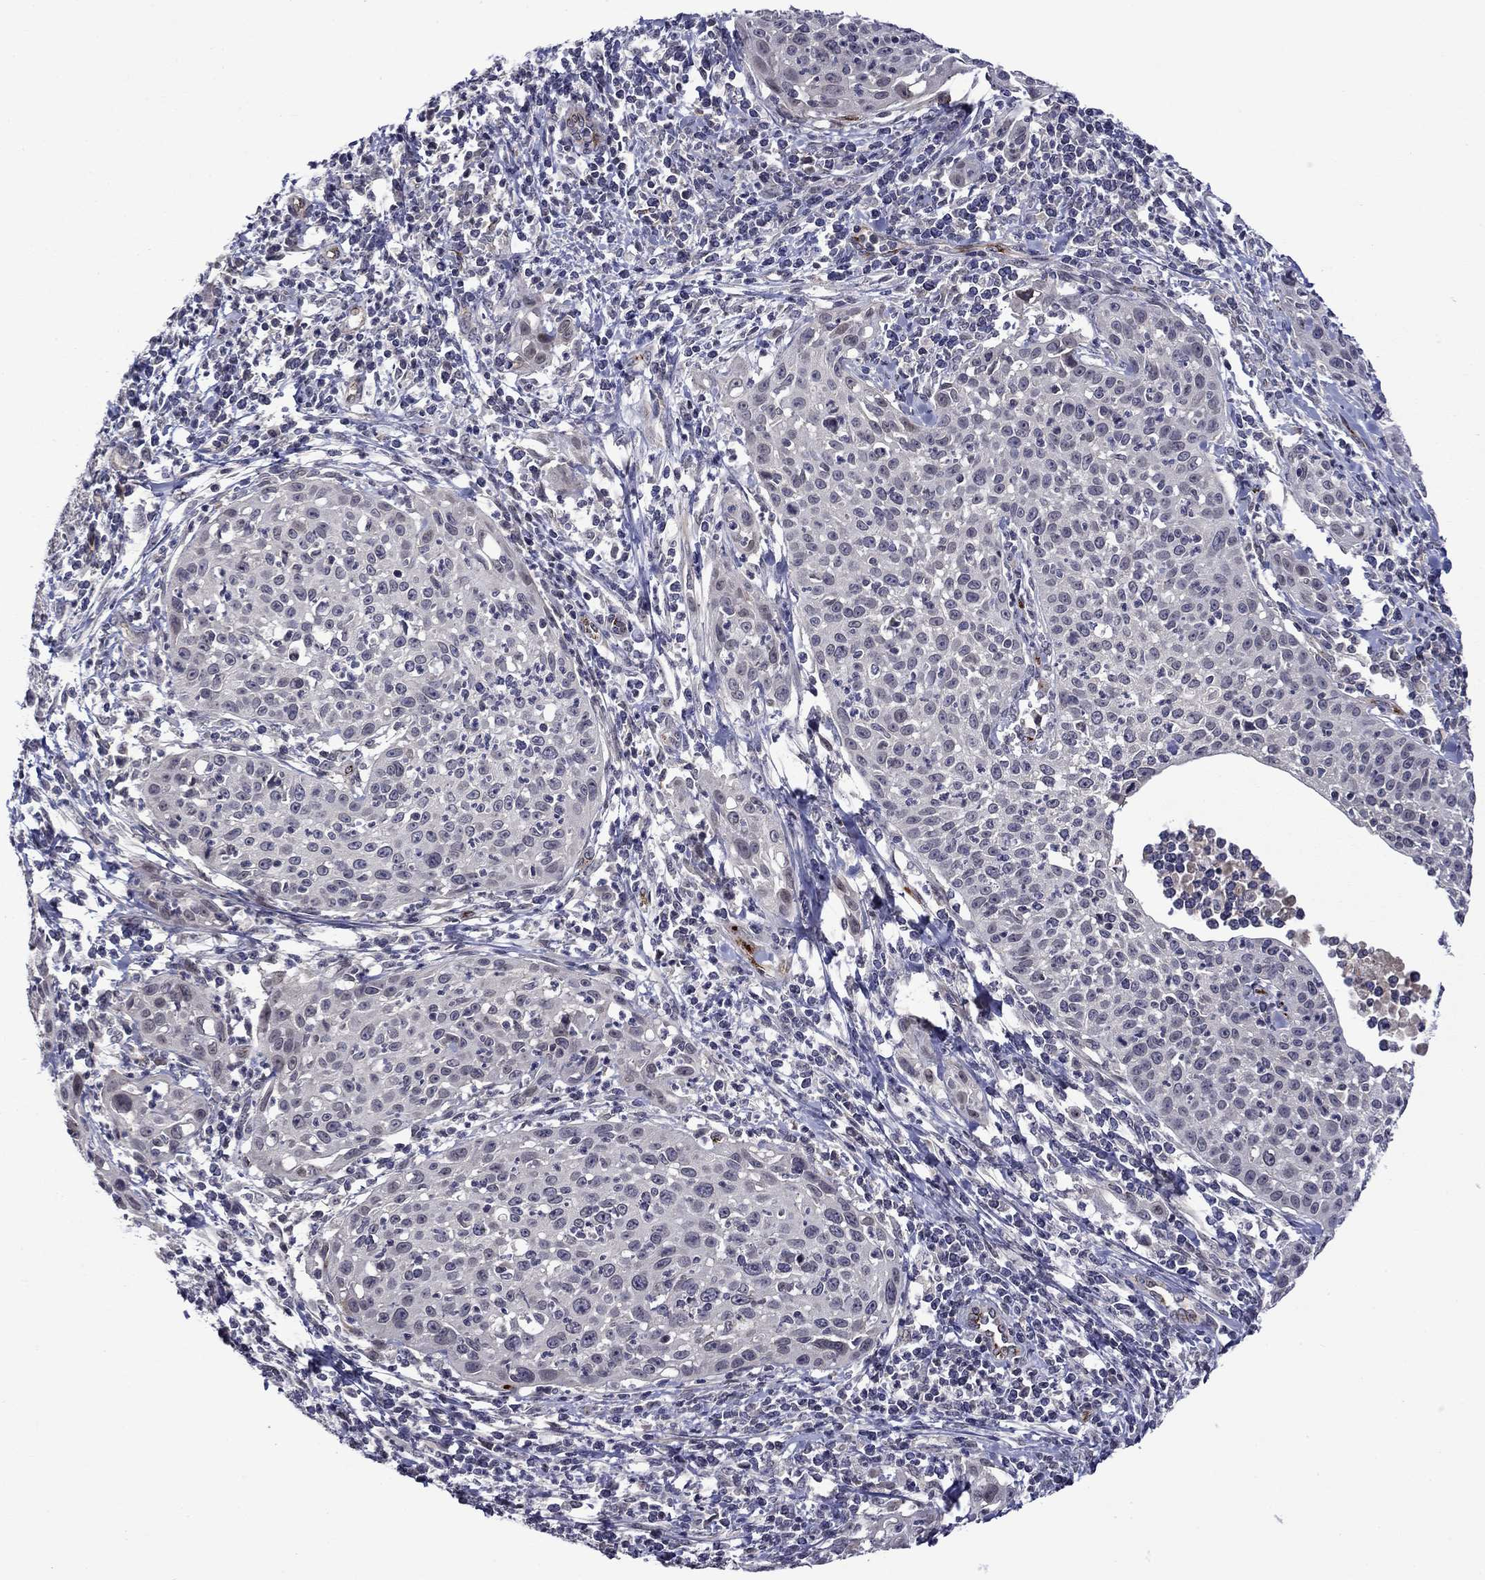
{"staining": {"intensity": "negative", "quantity": "none", "location": "none"}, "tissue": "cervical cancer", "cell_type": "Tumor cells", "image_type": "cancer", "snomed": [{"axis": "morphology", "description": "Squamous cell carcinoma, NOS"}, {"axis": "topography", "description": "Cervix"}], "caption": "Squamous cell carcinoma (cervical) was stained to show a protein in brown. There is no significant positivity in tumor cells. Nuclei are stained in blue.", "gene": "SLITRK1", "patient": {"sex": "female", "age": 26}}